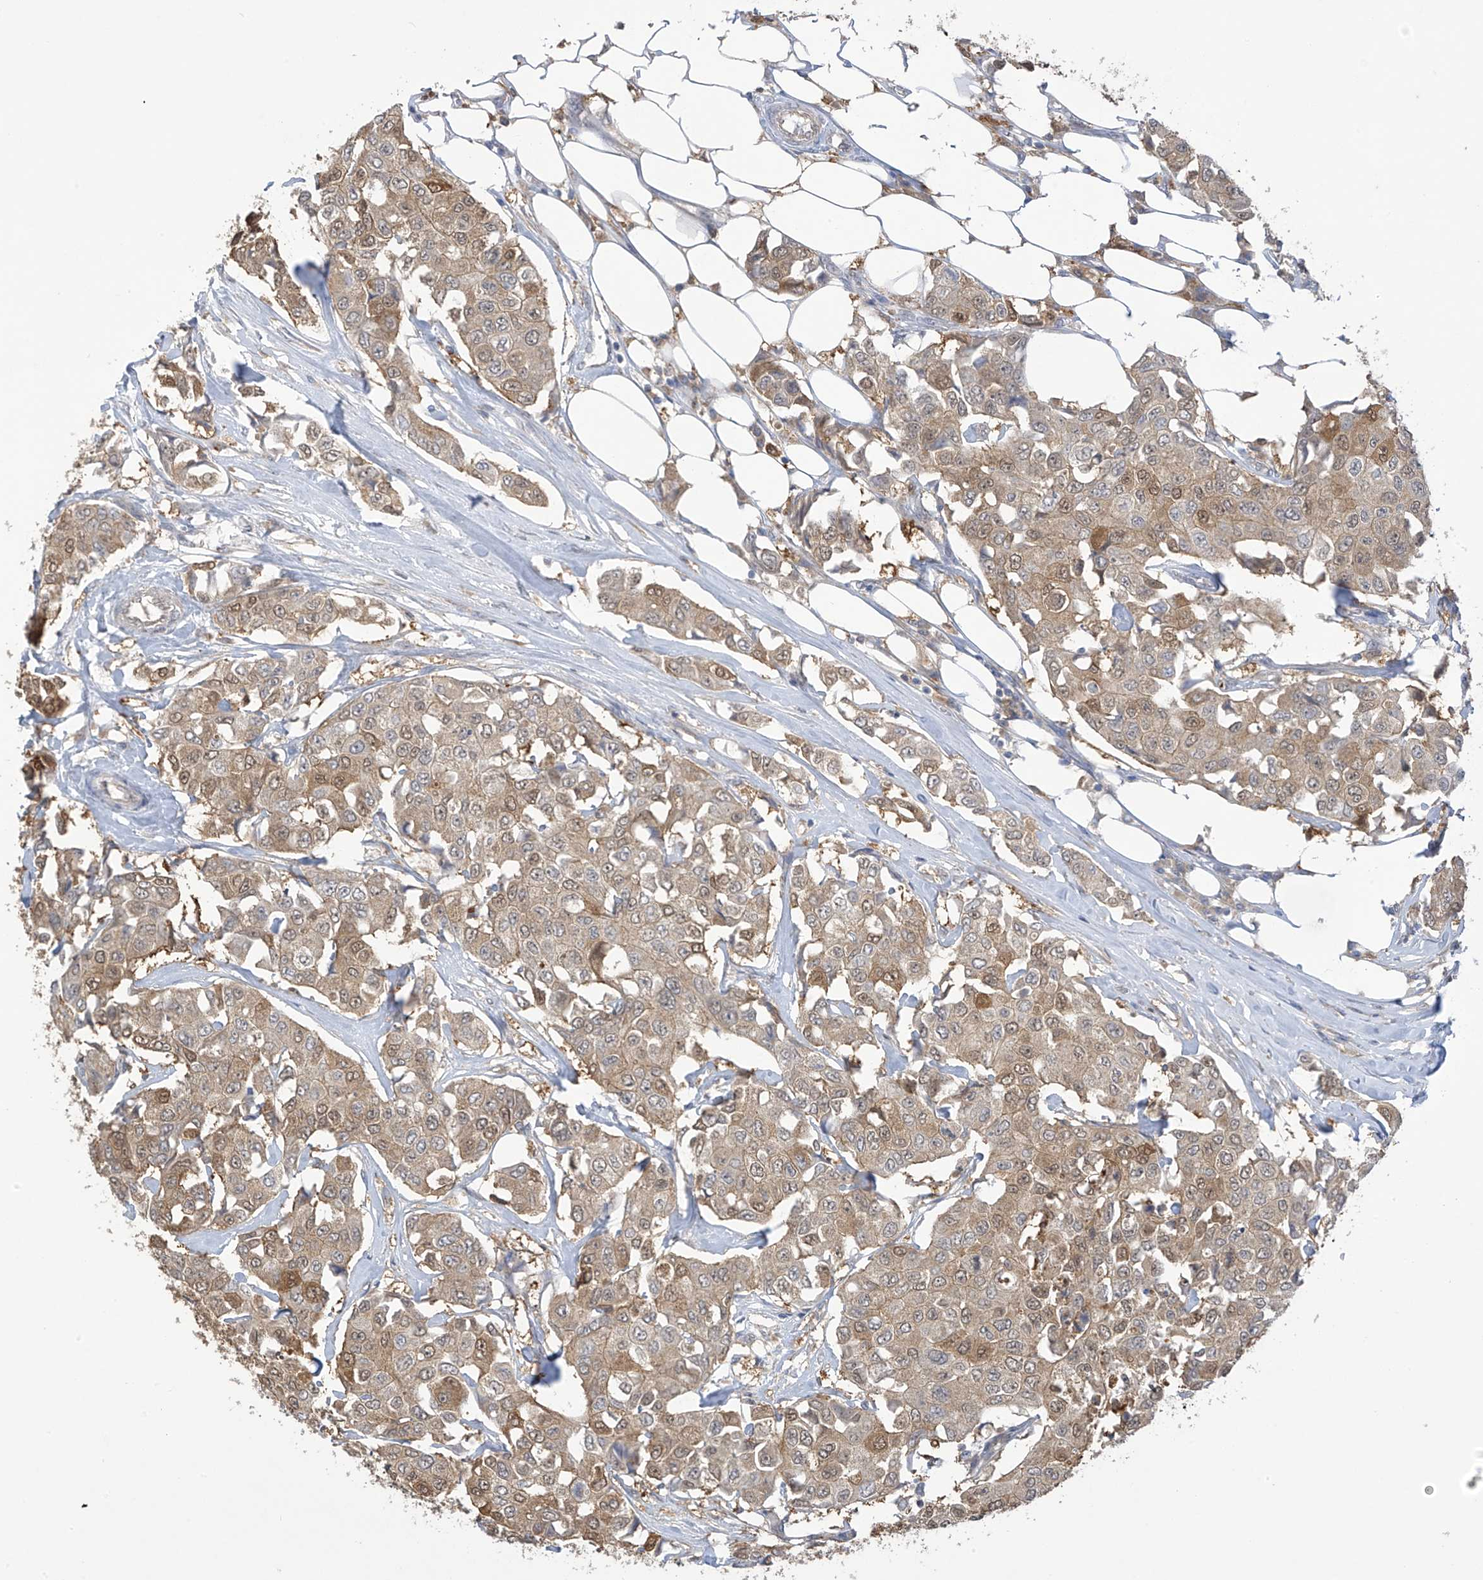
{"staining": {"intensity": "moderate", "quantity": ">75%", "location": "cytoplasmic/membranous,nuclear"}, "tissue": "breast cancer", "cell_type": "Tumor cells", "image_type": "cancer", "snomed": [{"axis": "morphology", "description": "Duct carcinoma"}, {"axis": "topography", "description": "Breast"}], "caption": "Moderate cytoplasmic/membranous and nuclear staining is seen in approximately >75% of tumor cells in breast cancer (intraductal carcinoma). (brown staining indicates protein expression, while blue staining denotes nuclei).", "gene": "IDH1", "patient": {"sex": "female", "age": 80}}